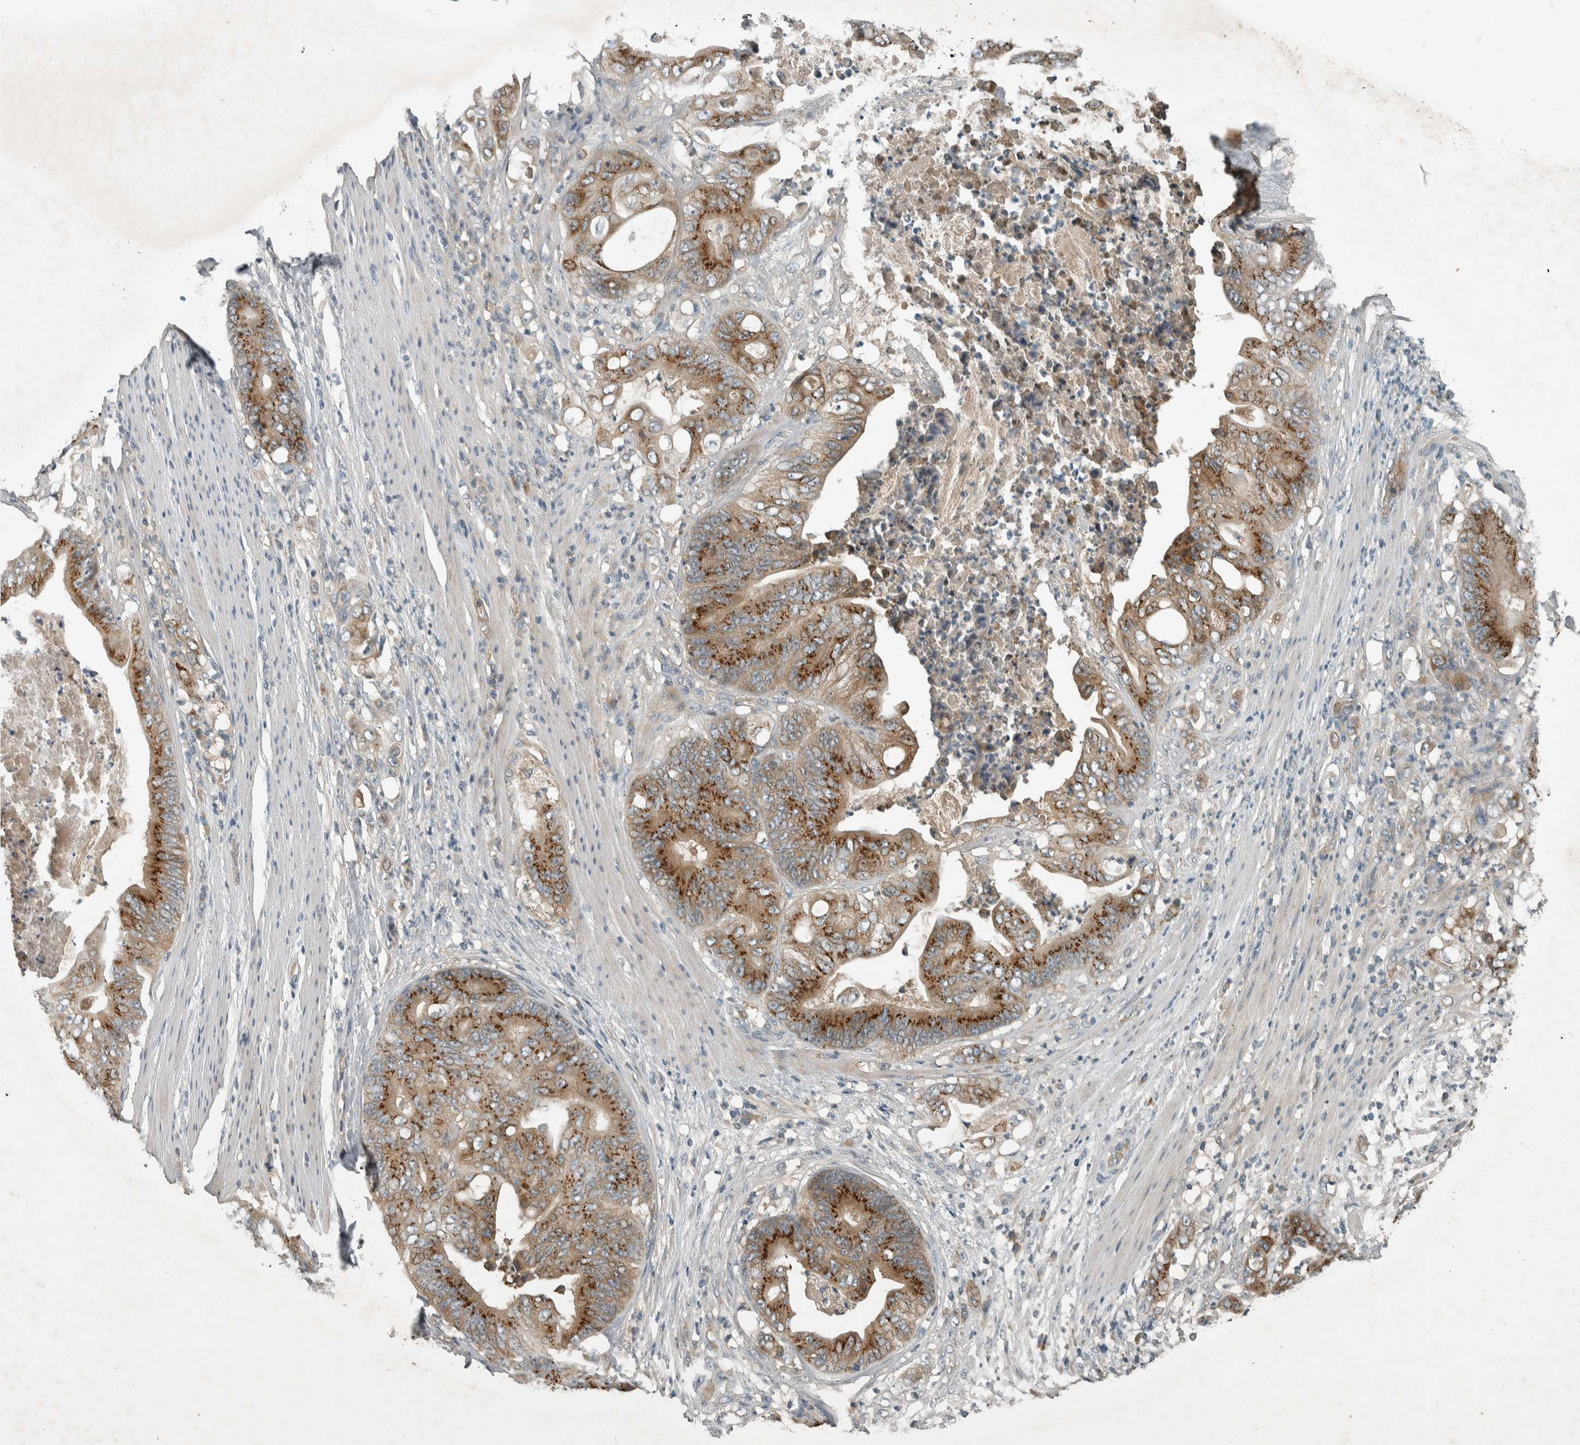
{"staining": {"intensity": "strong", "quantity": "25%-75%", "location": "cytoplasmic/membranous"}, "tissue": "stomach cancer", "cell_type": "Tumor cells", "image_type": "cancer", "snomed": [{"axis": "morphology", "description": "Adenocarcinoma, NOS"}, {"axis": "topography", "description": "Stomach"}], "caption": "Stomach adenocarcinoma stained with DAB immunohistochemistry exhibits high levels of strong cytoplasmic/membranous staining in about 25%-75% of tumor cells. Using DAB (3,3'-diaminobenzidine) (brown) and hematoxylin (blue) stains, captured at high magnification using brightfield microscopy.", "gene": "CLCN2", "patient": {"sex": "female", "age": 73}}